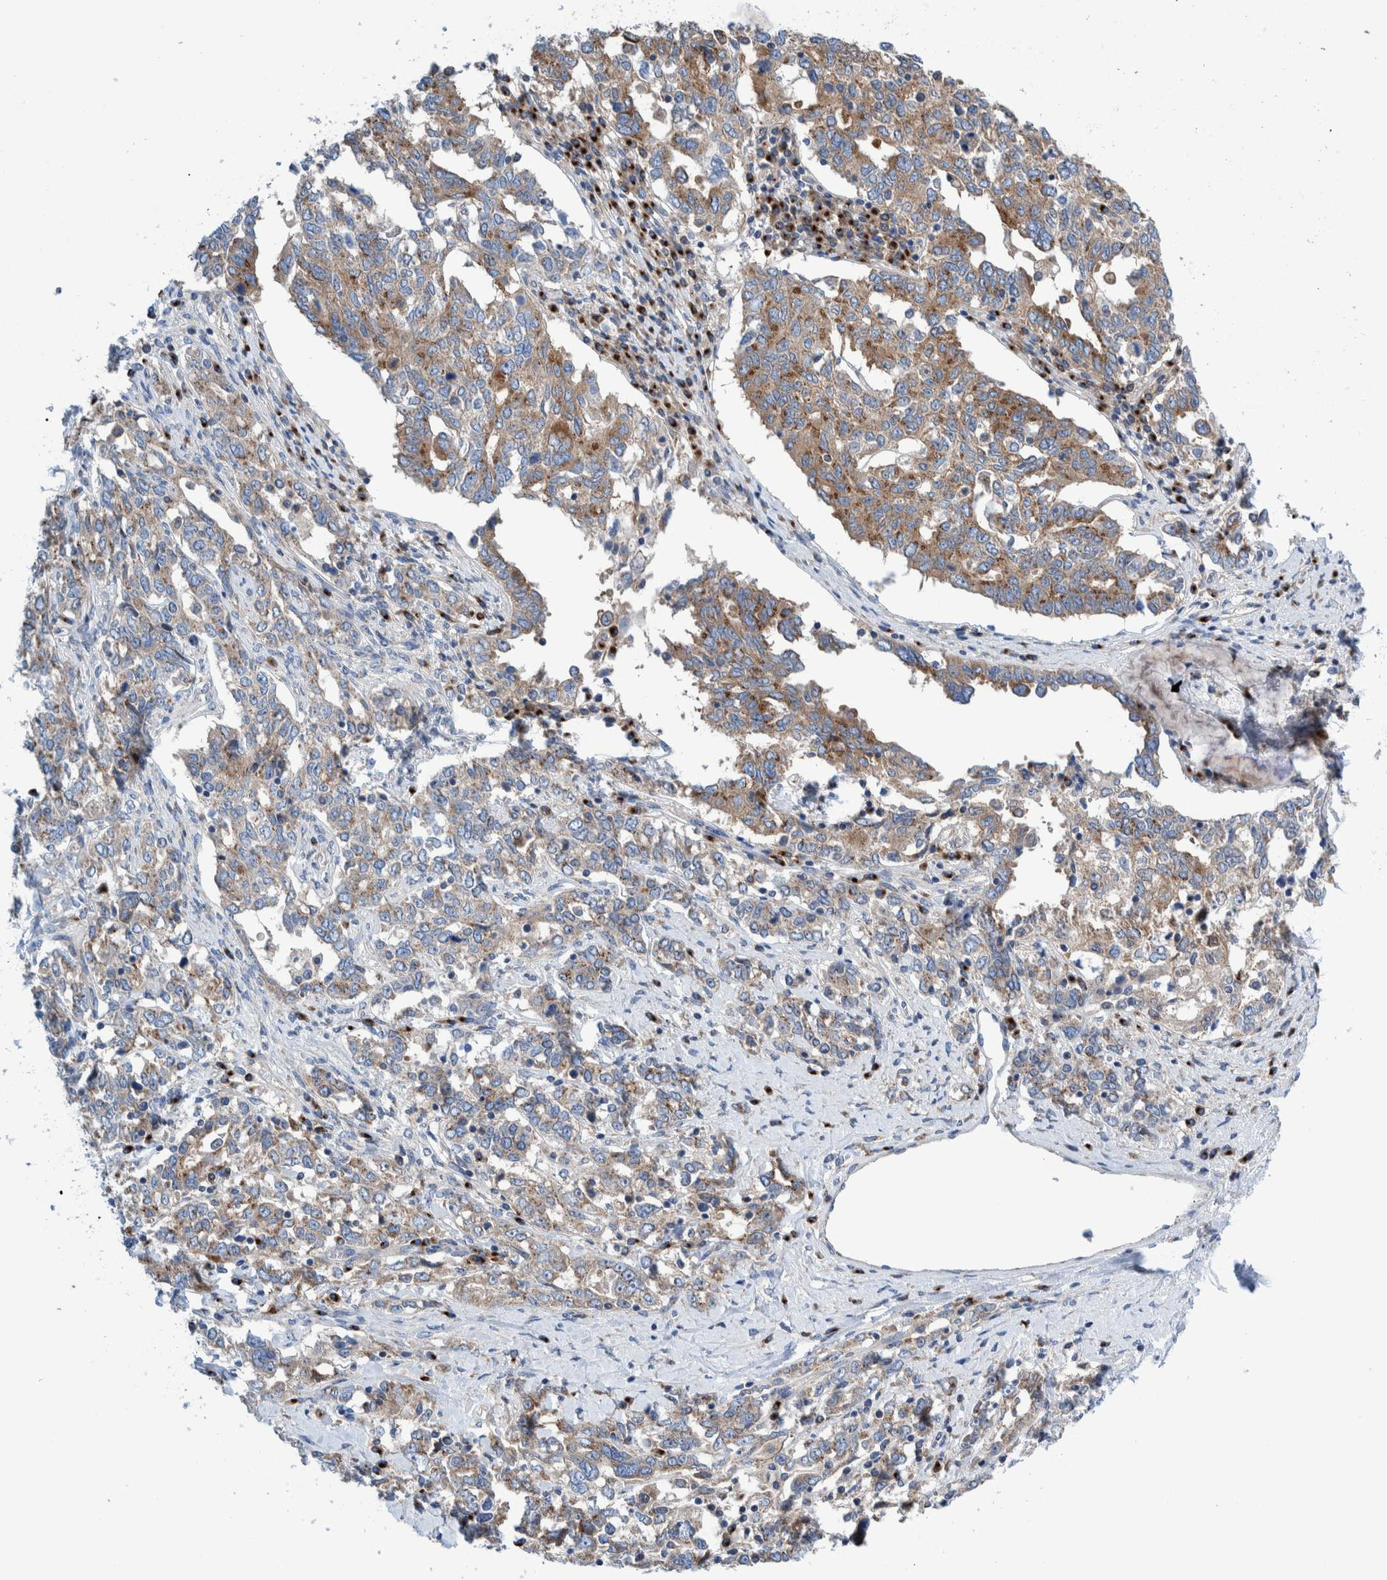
{"staining": {"intensity": "weak", "quantity": ">75%", "location": "cytoplasmic/membranous"}, "tissue": "ovarian cancer", "cell_type": "Tumor cells", "image_type": "cancer", "snomed": [{"axis": "morphology", "description": "Carcinoma, endometroid"}, {"axis": "topography", "description": "Ovary"}], "caption": "About >75% of tumor cells in human ovarian cancer (endometroid carcinoma) reveal weak cytoplasmic/membranous protein staining as visualized by brown immunohistochemical staining.", "gene": "TRIM58", "patient": {"sex": "female", "age": 62}}